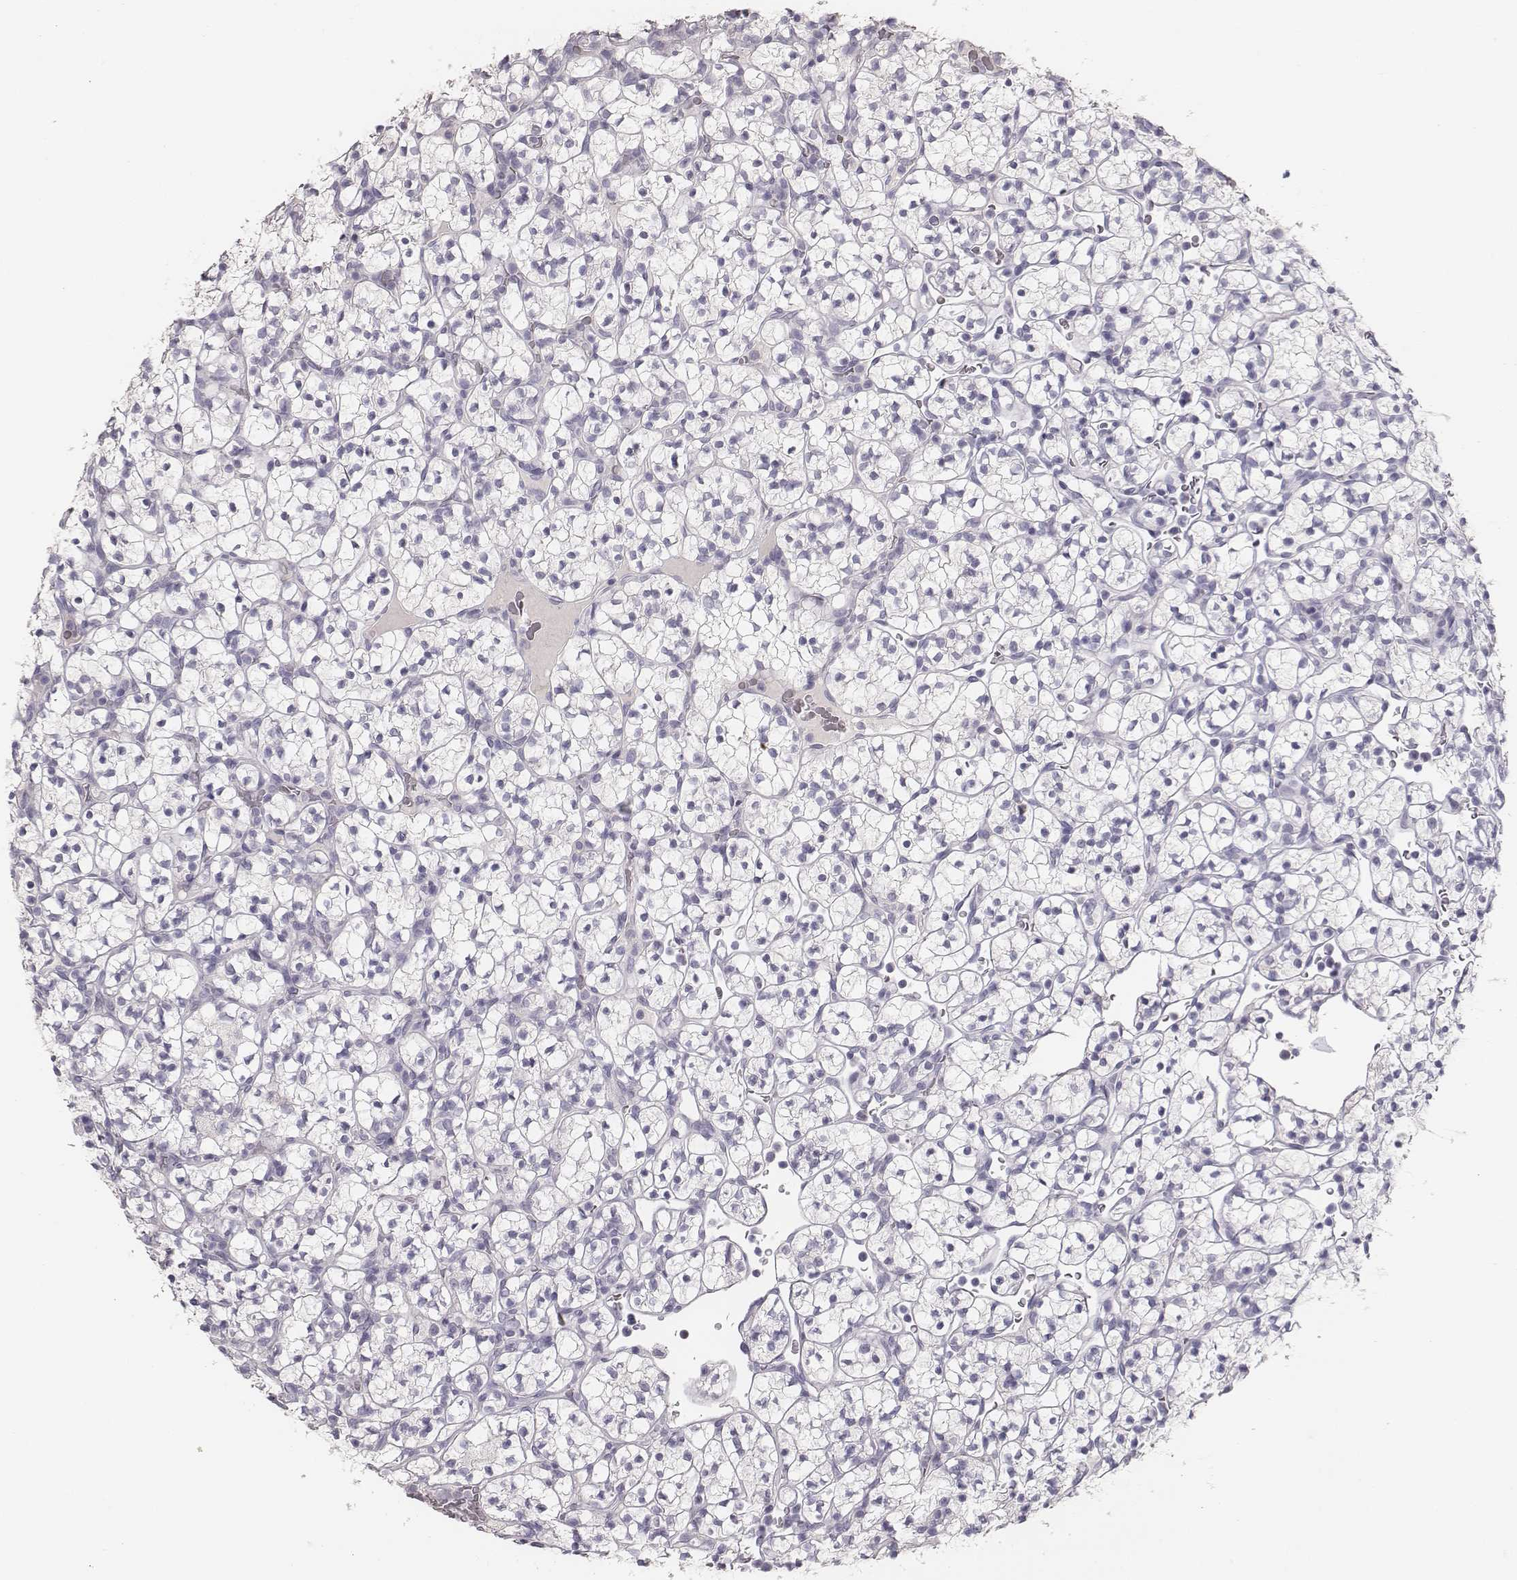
{"staining": {"intensity": "negative", "quantity": "none", "location": "none"}, "tissue": "renal cancer", "cell_type": "Tumor cells", "image_type": "cancer", "snomed": [{"axis": "morphology", "description": "Adenocarcinoma, NOS"}, {"axis": "topography", "description": "Kidney"}], "caption": "Immunohistochemical staining of renal adenocarcinoma displays no significant expression in tumor cells.", "gene": "MYH6", "patient": {"sex": "female", "age": 89}}